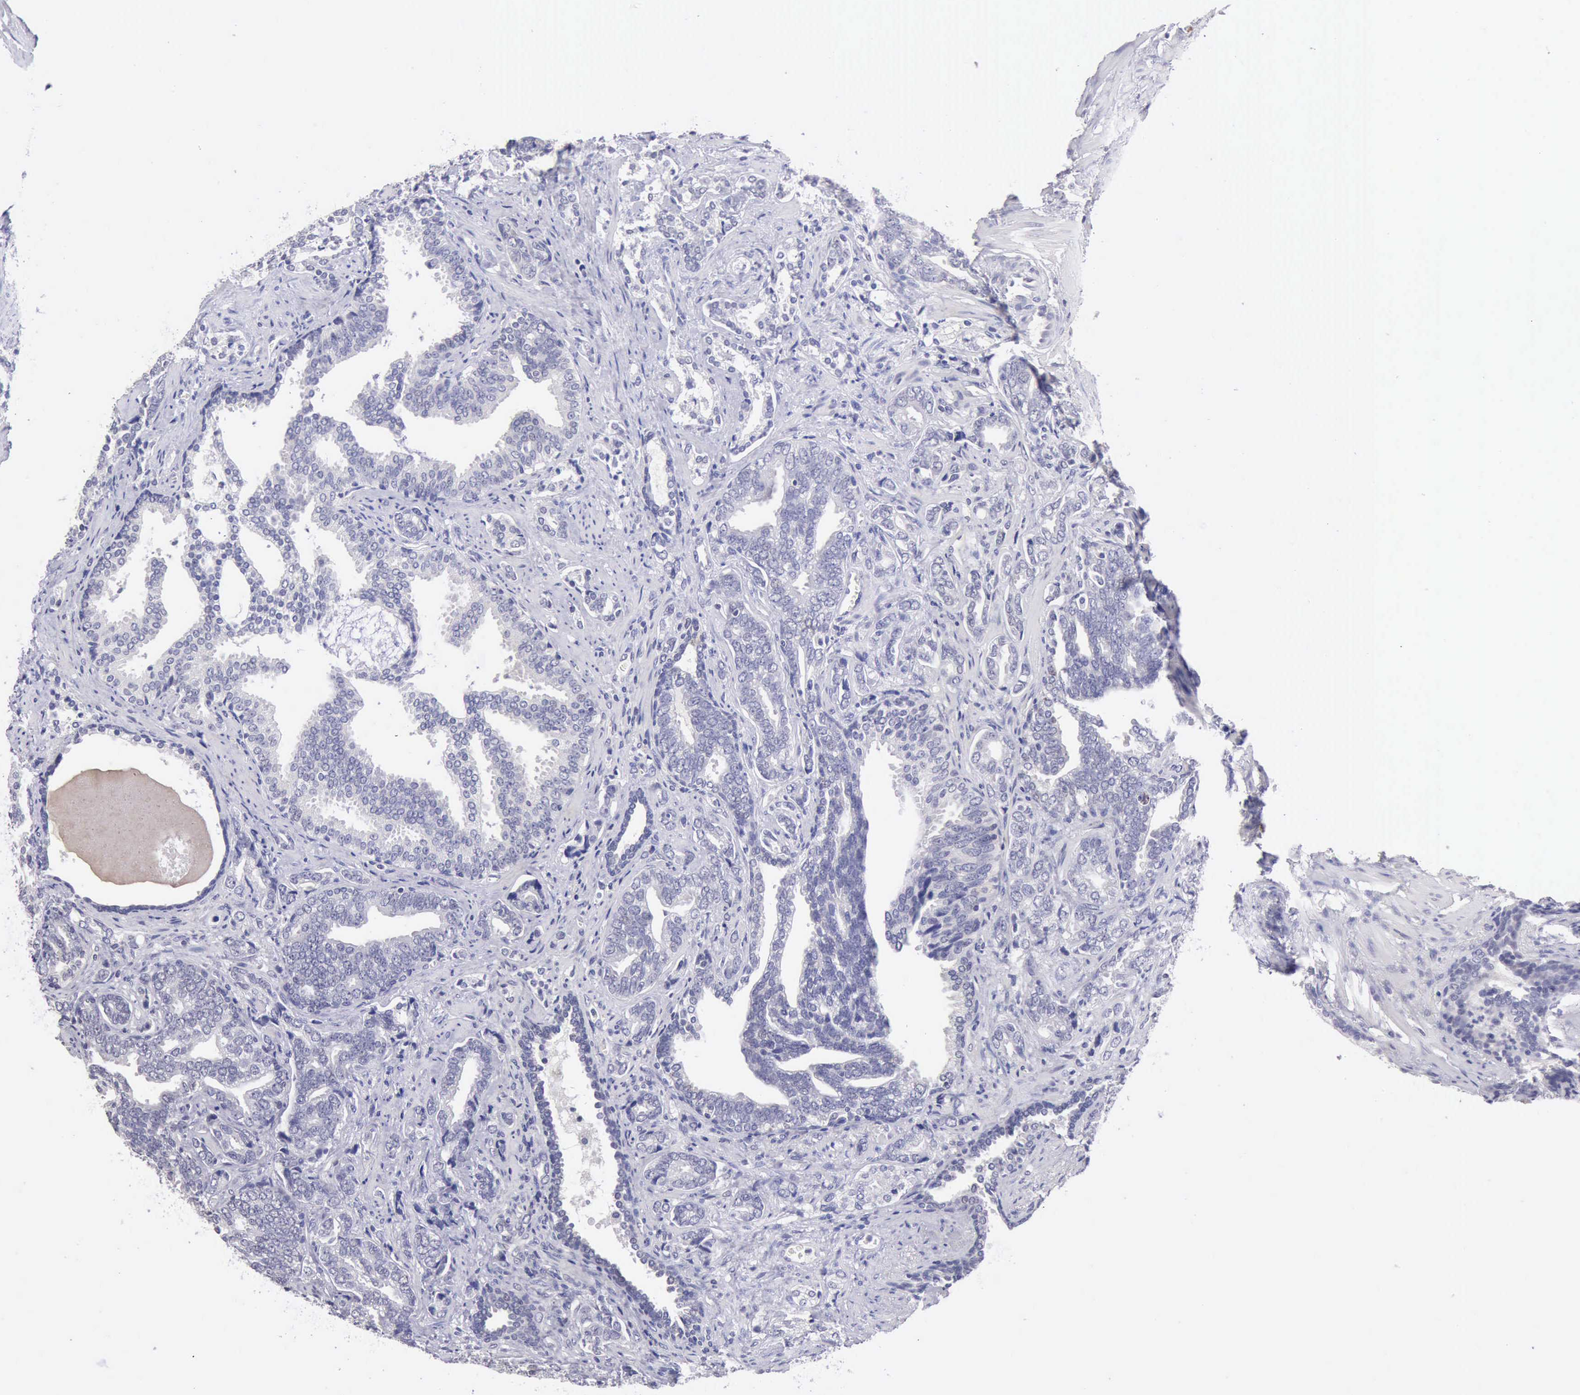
{"staining": {"intensity": "negative", "quantity": "none", "location": "none"}, "tissue": "prostate cancer", "cell_type": "Tumor cells", "image_type": "cancer", "snomed": [{"axis": "morphology", "description": "Adenocarcinoma, Medium grade"}, {"axis": "topography", "description": "Prostate"}], "caption": "This photomicrograph is of adenocarcinoma (medium-grade) (prostate) stained with immunohistochemistry to label a protein in brown with the nuclei are counter-stained blue. There is no positivity in tumor cells.", "gene": "KCND1", "patient": {"sex": "male", "age": 67}}